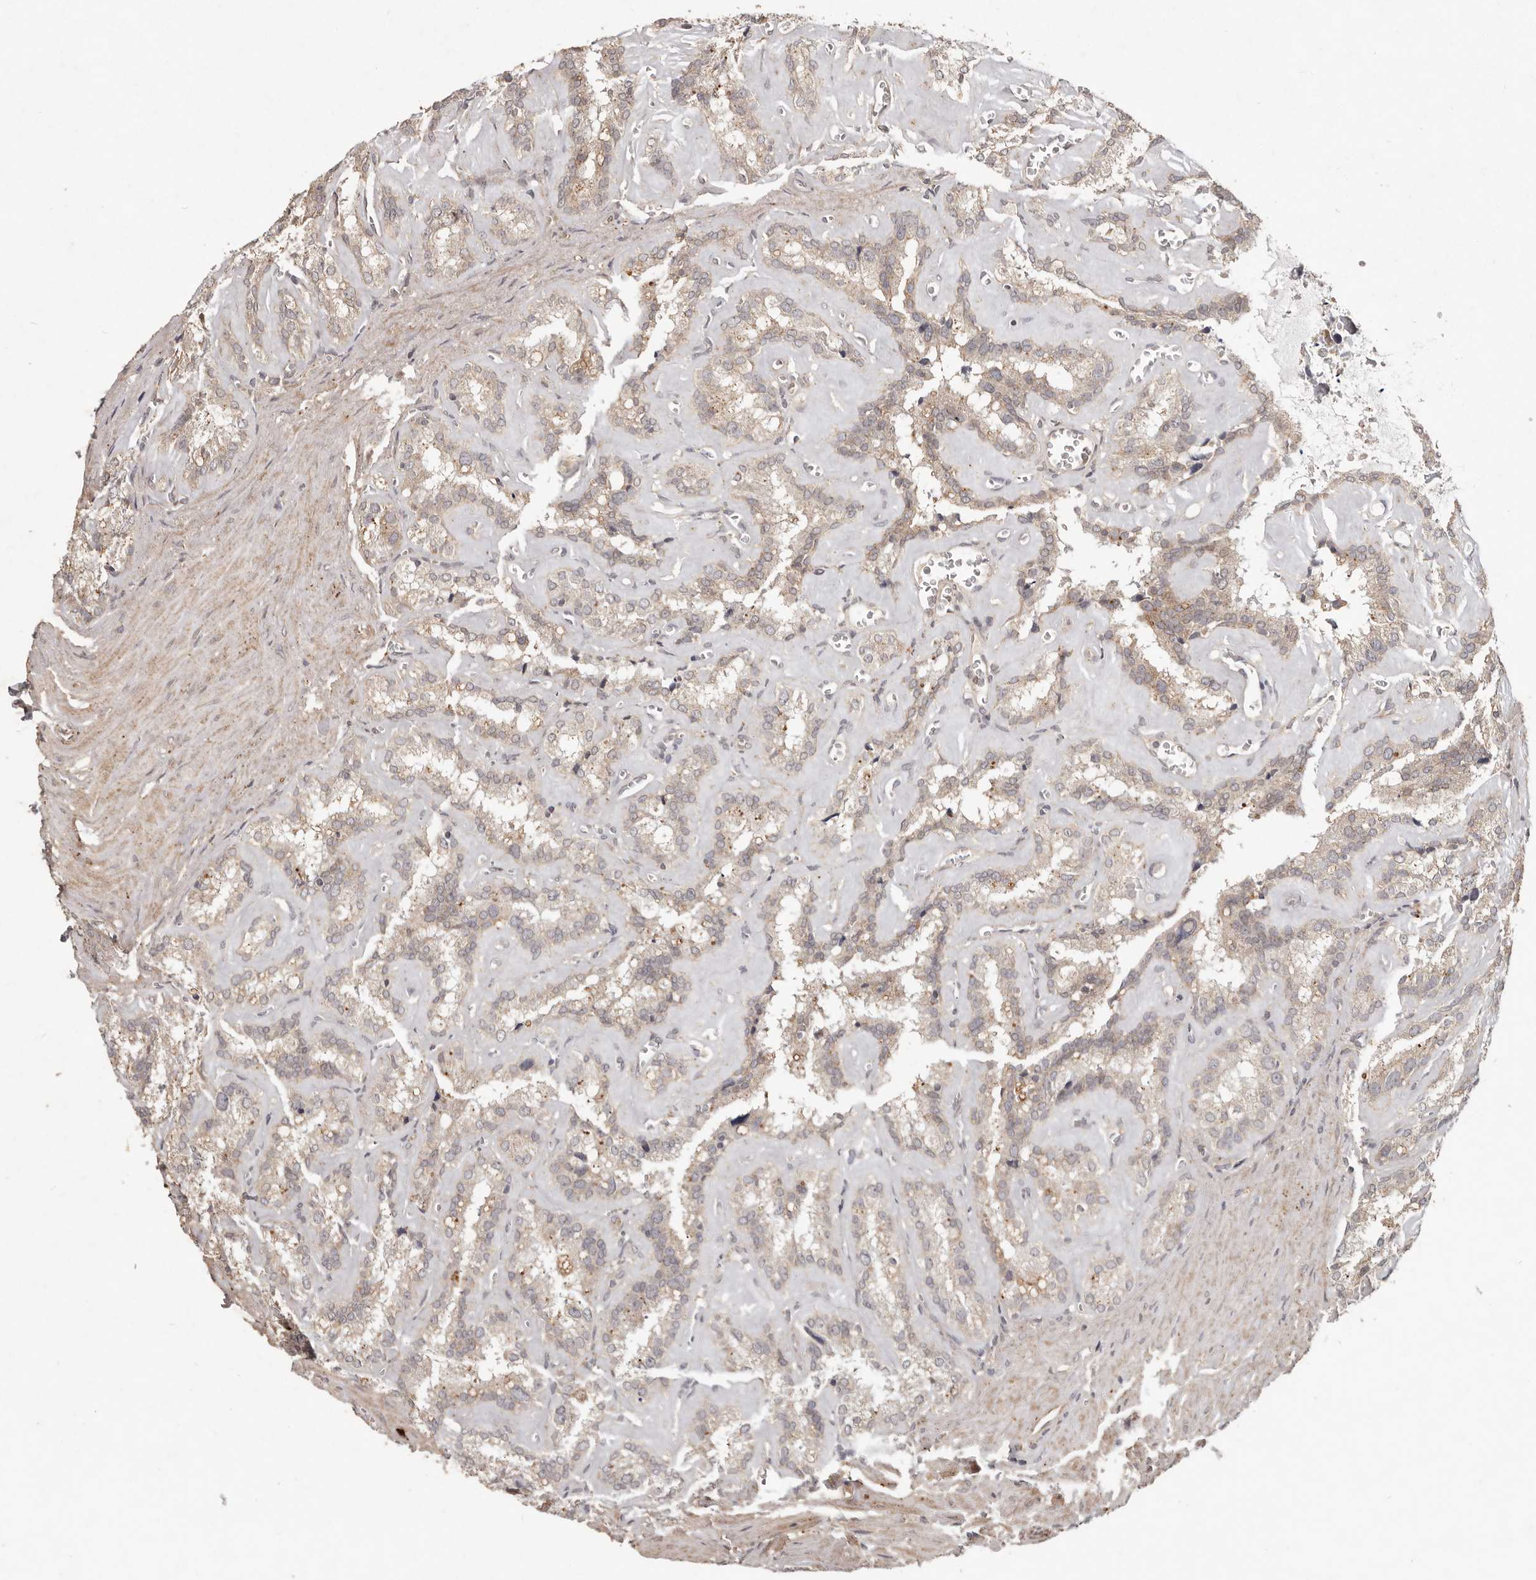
{"staining": {"intensity": "weak", "quantity": ">75%", "location": "cytoplasmic/membranous"}, "tissue": "seminal vesicle", "cell_type": "Glandular cells", "image_type": "normal", "snomed": [{"axis": "morphology", "description": "Normal tissue, NOS"}, {"axis": "topography", "description": "Prostate"}, {"axis": "topography", "description": "Seminal veicle"}], "caption": "Unremarkable seminal vesicle was stained to show a protein in brown. There is low levels of weak cytoplasmic/membranous expression in about >75% of glandular cells. (IHC, brightfield microscopy, high magnification).", "gene": "PLOD2", "patient": {"sex": "male", "age": 59}}